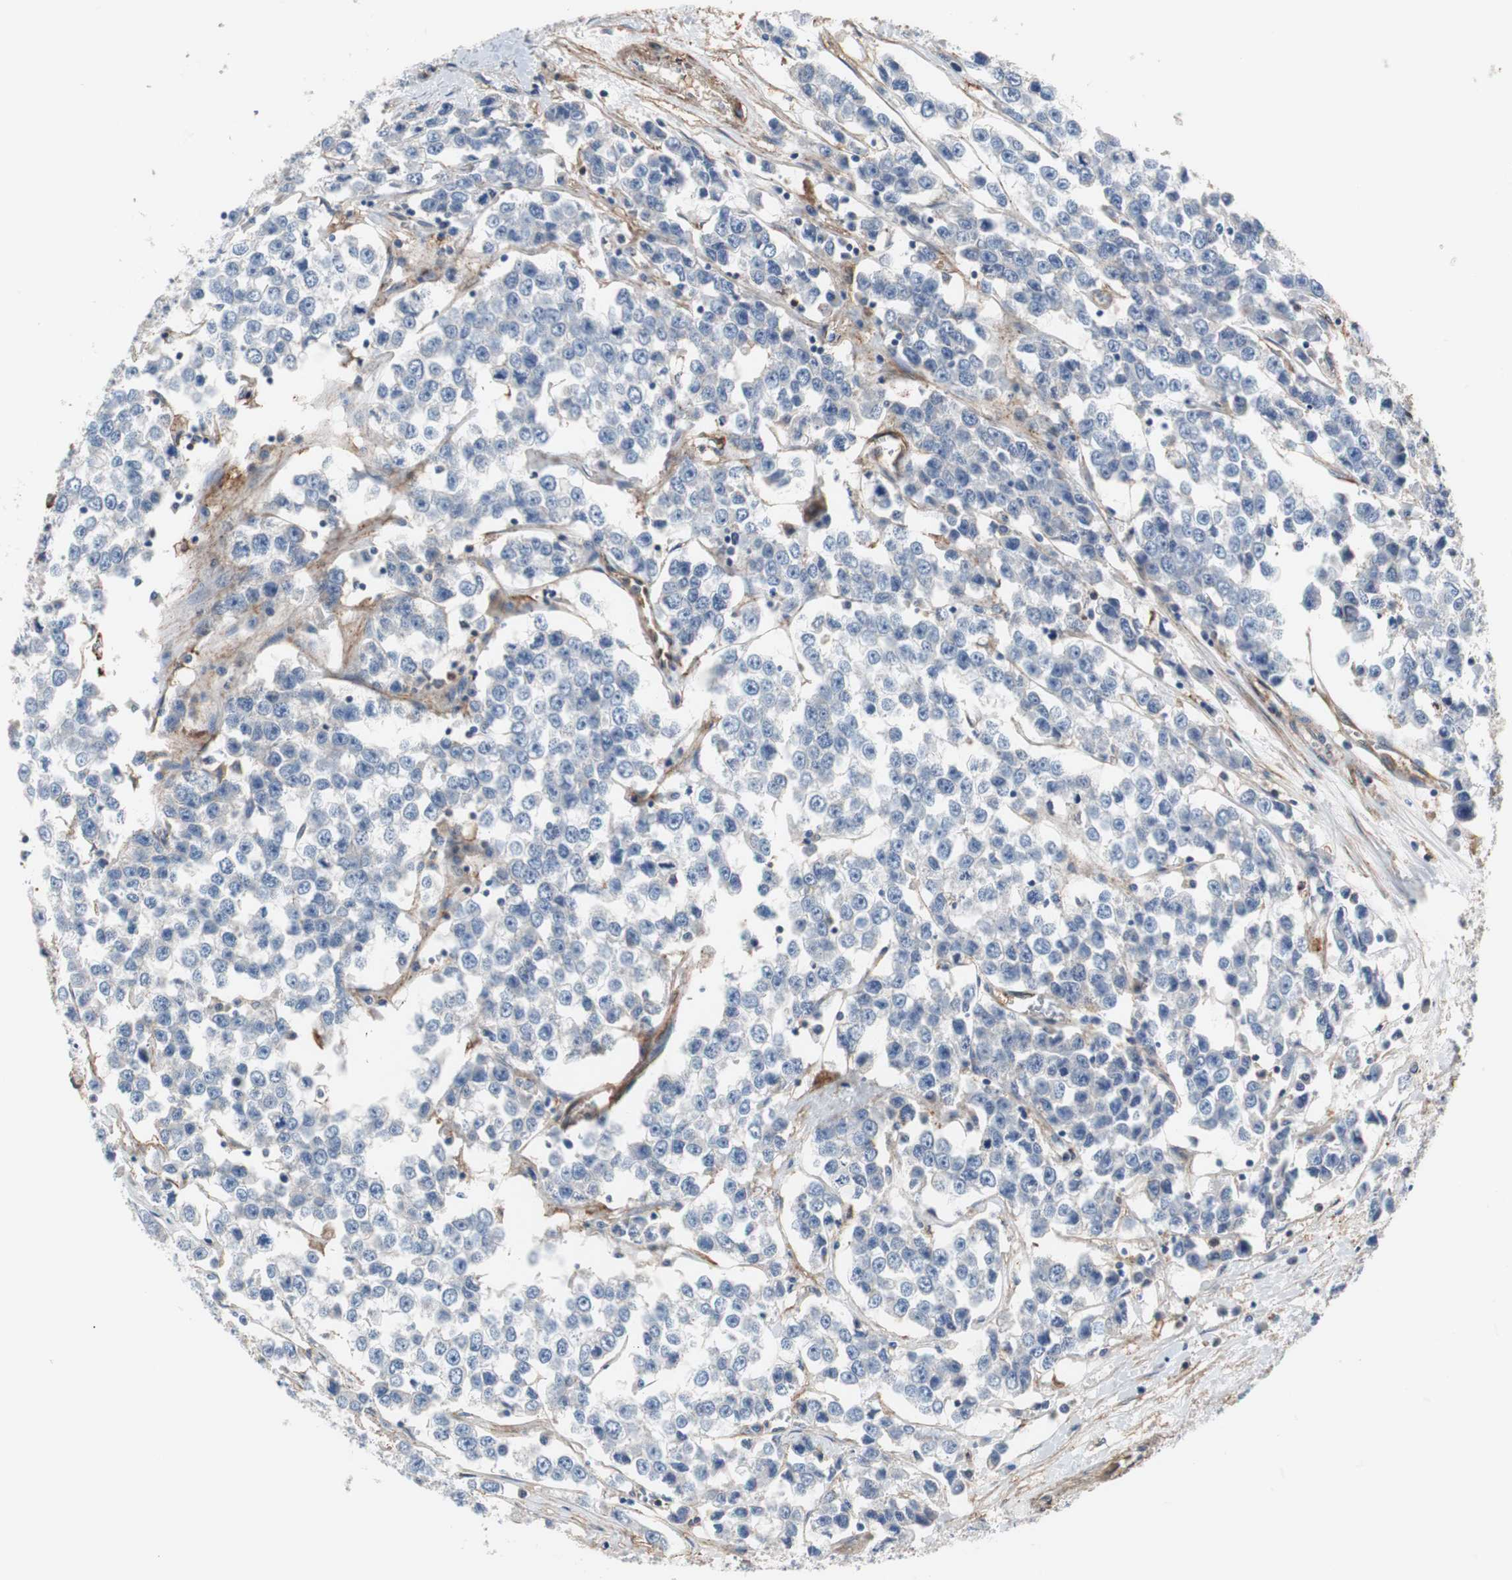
{"staining": {"intensity": "negative", "quantity": "none", "location": "none"}, "tissue": "testis cancer", "cell_type": "Tumor cells", "image_type": "cancer", "snomed": [{"axis": "morphology", "description": "Seminoma, NOS"}, {"axis": "morphology", "description": "Carcinoma, Embryonal, NOS"}, {"axis": "topography", "description": "Testis"}], "caption": "Immunohistochemistry of testis cancer displays no positivity in tumor cells.", "gene": "ANXA4", "patient": {"sex": "male", "age": 52}}